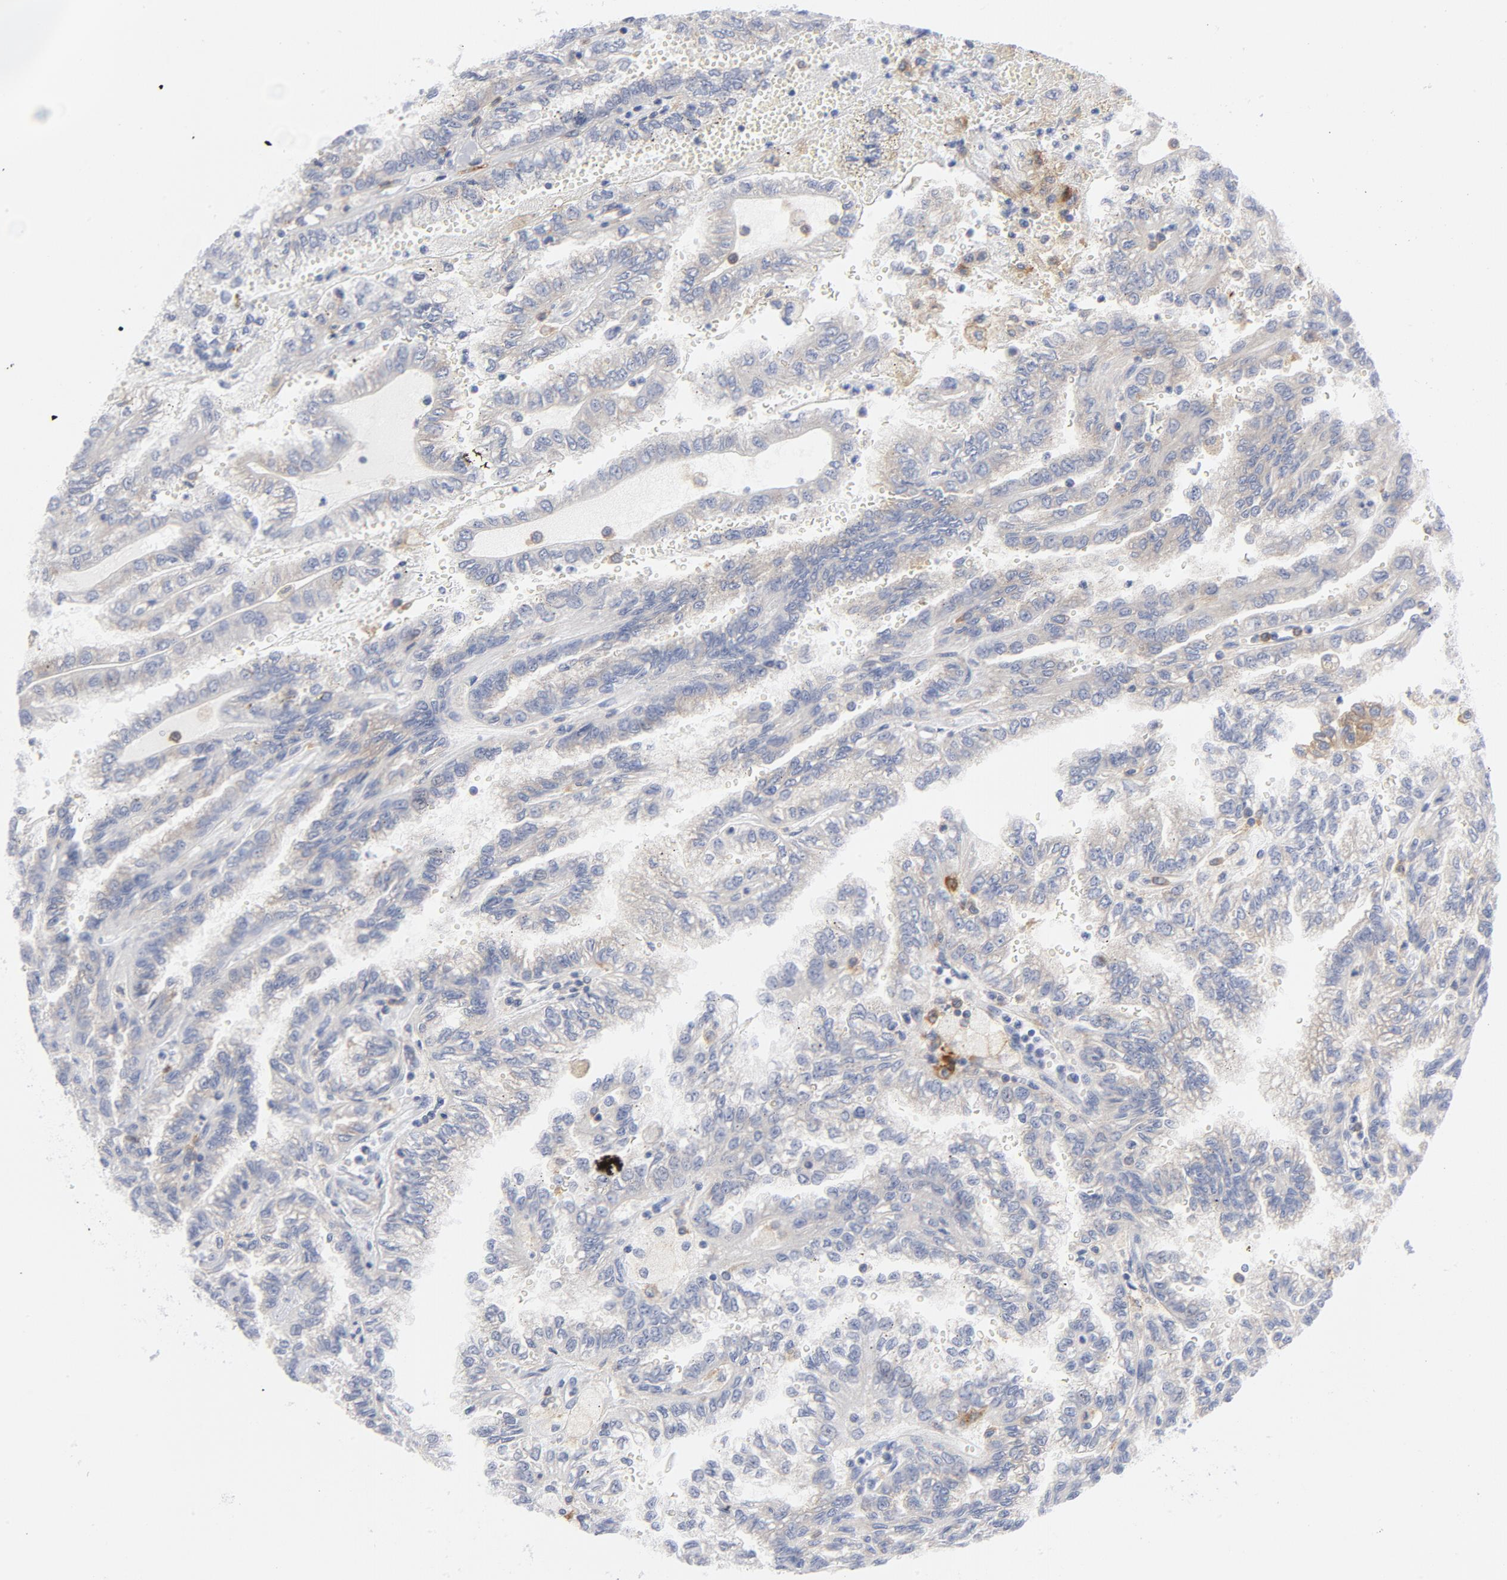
{"staining": {"intensity": "weak", "quantity": "<25%", "location": "cytoplasmic/membranous"}, "tissue": "renal cancer", "cell_type": "Tumor cells", "image_type": "cancer", "snomed": [{"axis": "morphology", "description": "Inflammation, NOS"}, {"axis": "morphology", "description": "Adenocarcinoma, NOS"}, {"axis": "topography", "description": "Kidney"}], "caption": "Micrograph shows no significant protein positivity in tumor cells of renal adenocarcinoma.", "gene": "CD86", "patient": {"sex": "male", "age": 68}}